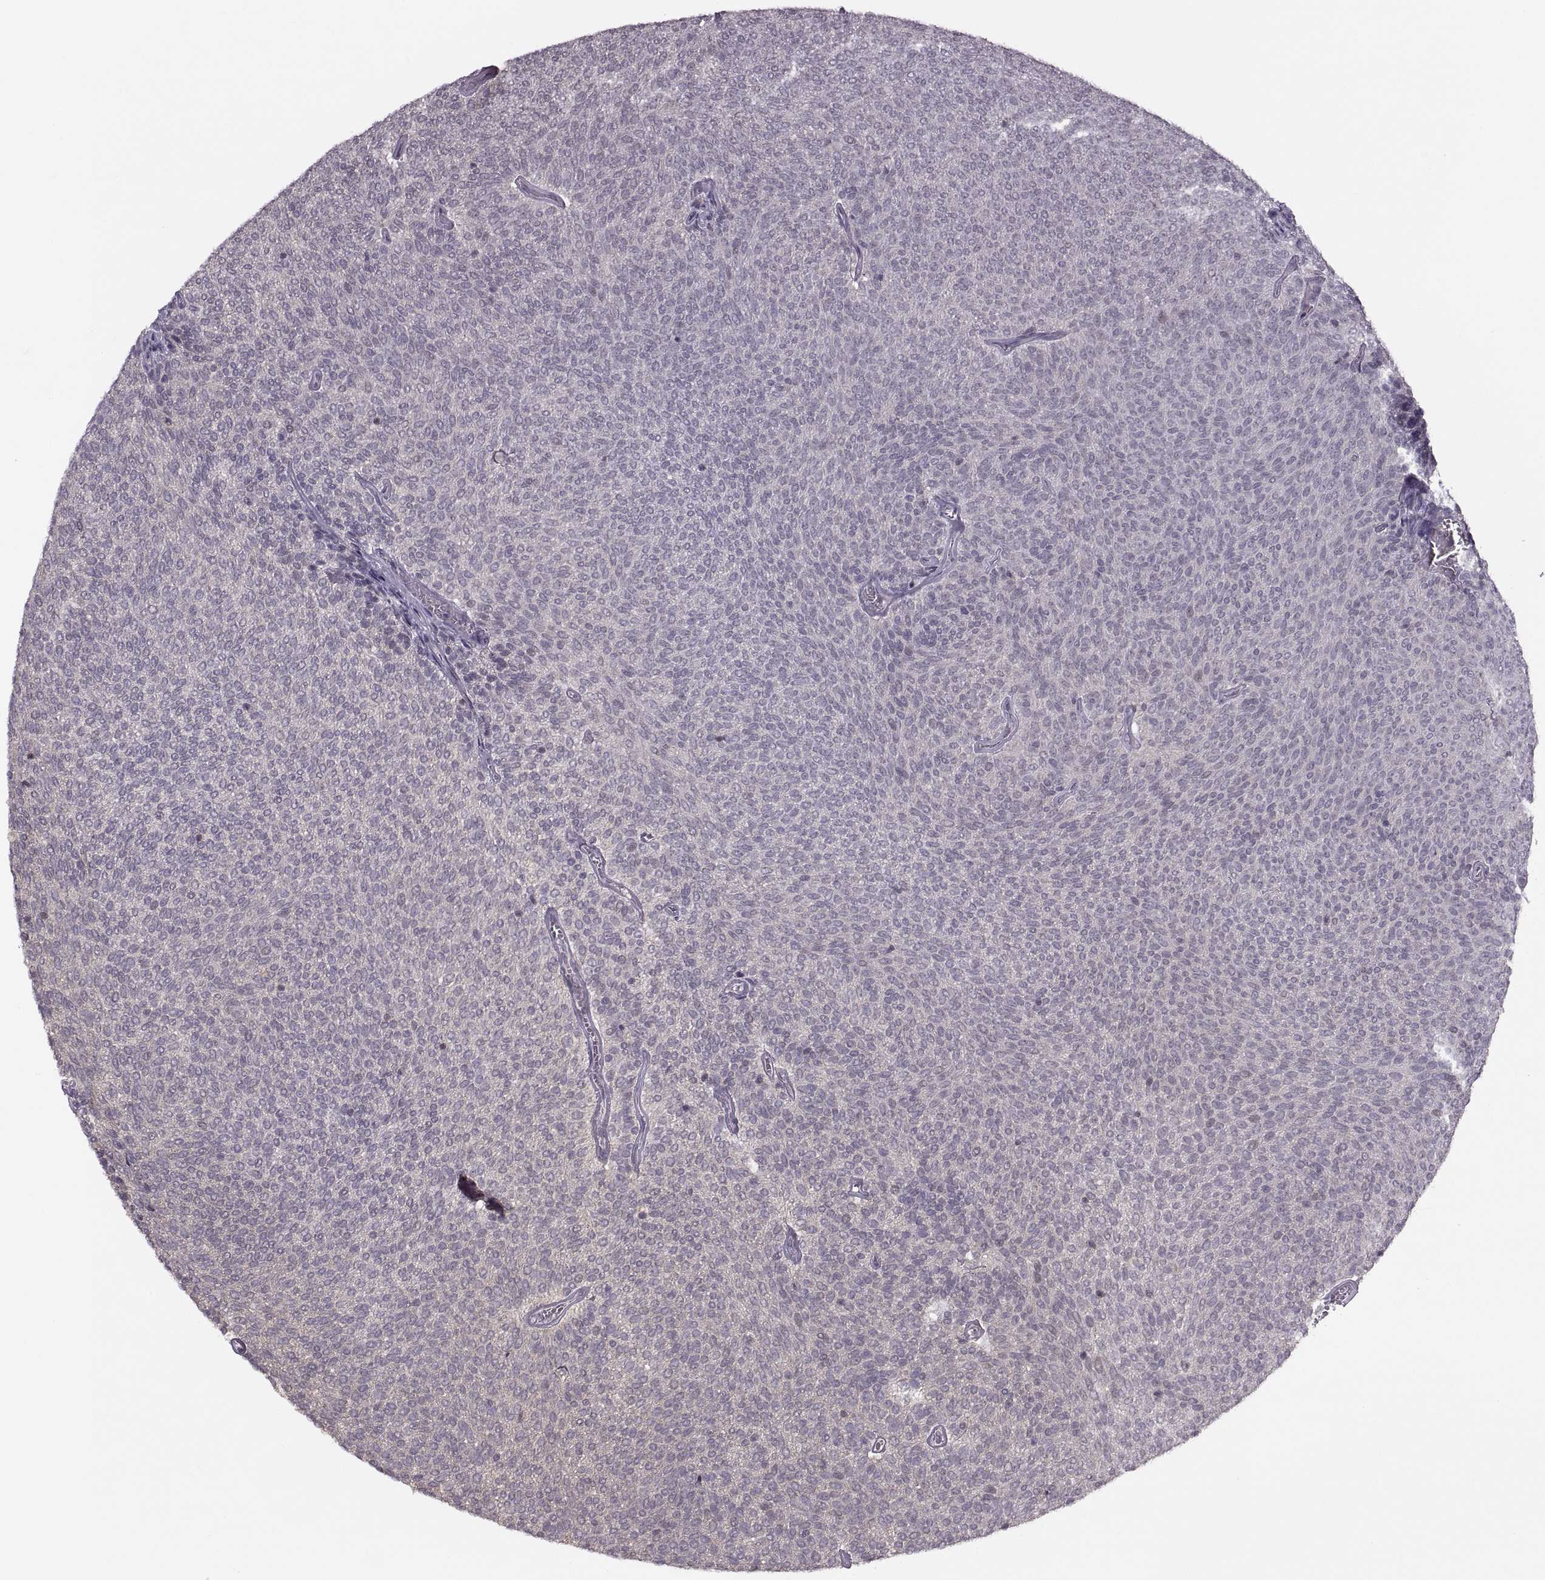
{"staining": {"intensity": "negative", "quantity": "none", "location": "none"}, "tissue": "urothelial cancer", "cell_type": "Tumor cells", "image_type": "cancer", "snomed": [{"axis": "morphology", "description": "Urothelial carcinoma, Low grade"}, {"axis": "topography", "description": "Urinary bladder"}], "caption": "High power microscopy micrograph of an IHC histopathology image of urothelial cancer, revealing no significant staining in tumor cells.", "gene": "LUZP2", "patient": {"sex": "male", "age": 77}}